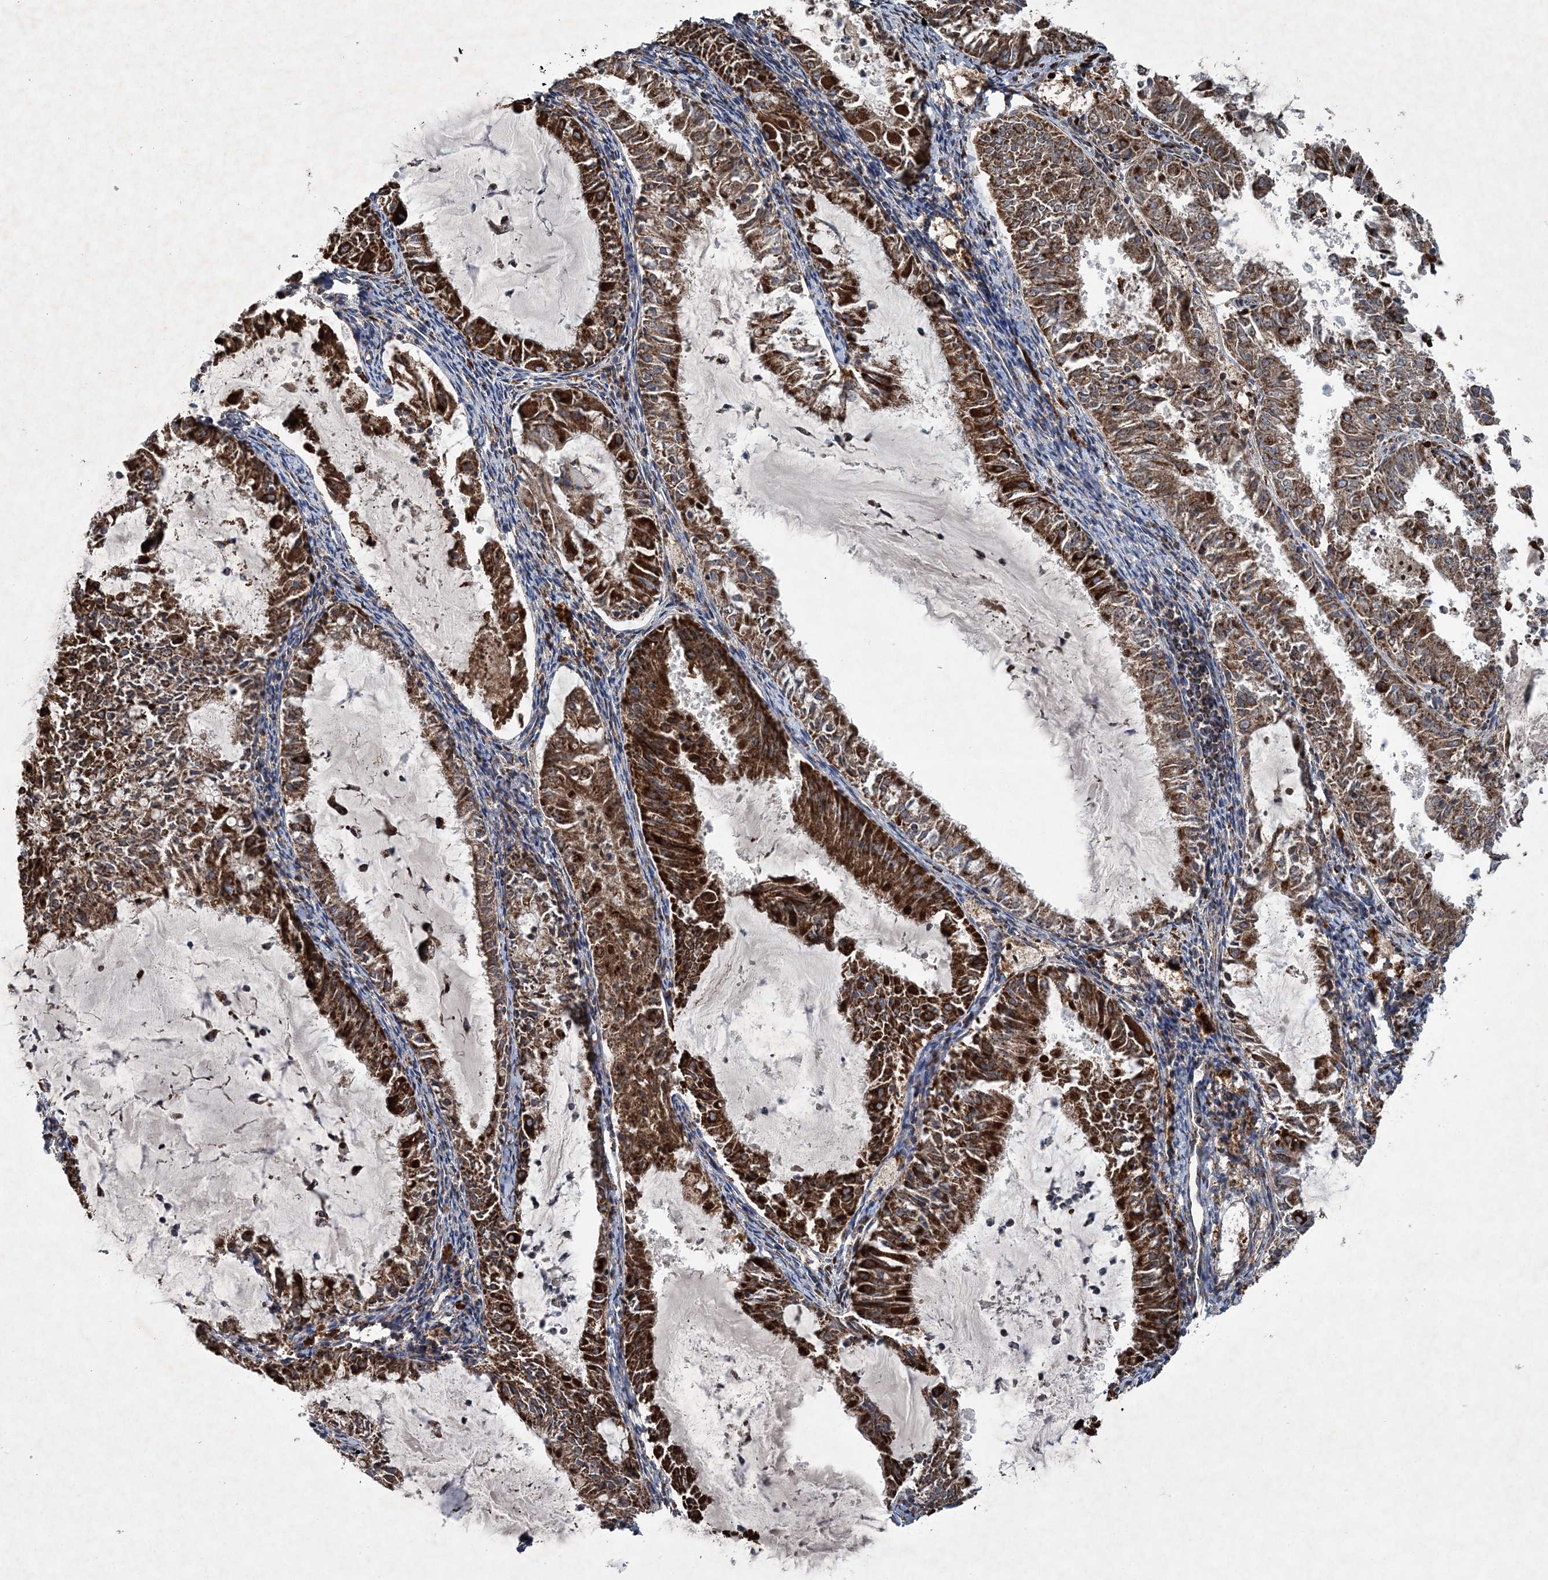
{"staining": {"intensity": "strong", "quantity": ">75%", "location": "cytoplasmic/membranous"}, "tissue": "endometrial cancer", "cell_type": "Tumor cells", "image_type": "cancer", "snomed": [{"axis": "morphology", "description": "Adenocarcinoma, NOS"}, {"axis": "topography", "description": "Endometrium"}], "caption": "Immunohistochemical staining of human endometrial cancer shows strong cytoplasmic/membranous protein staining in approximately >75% of tumor cells. Immunohistochemistry stains the protein in brown and the nuclei are stained blue.", "gene": "SPAG16", "patient": {"sex": "female", "age": 57}}